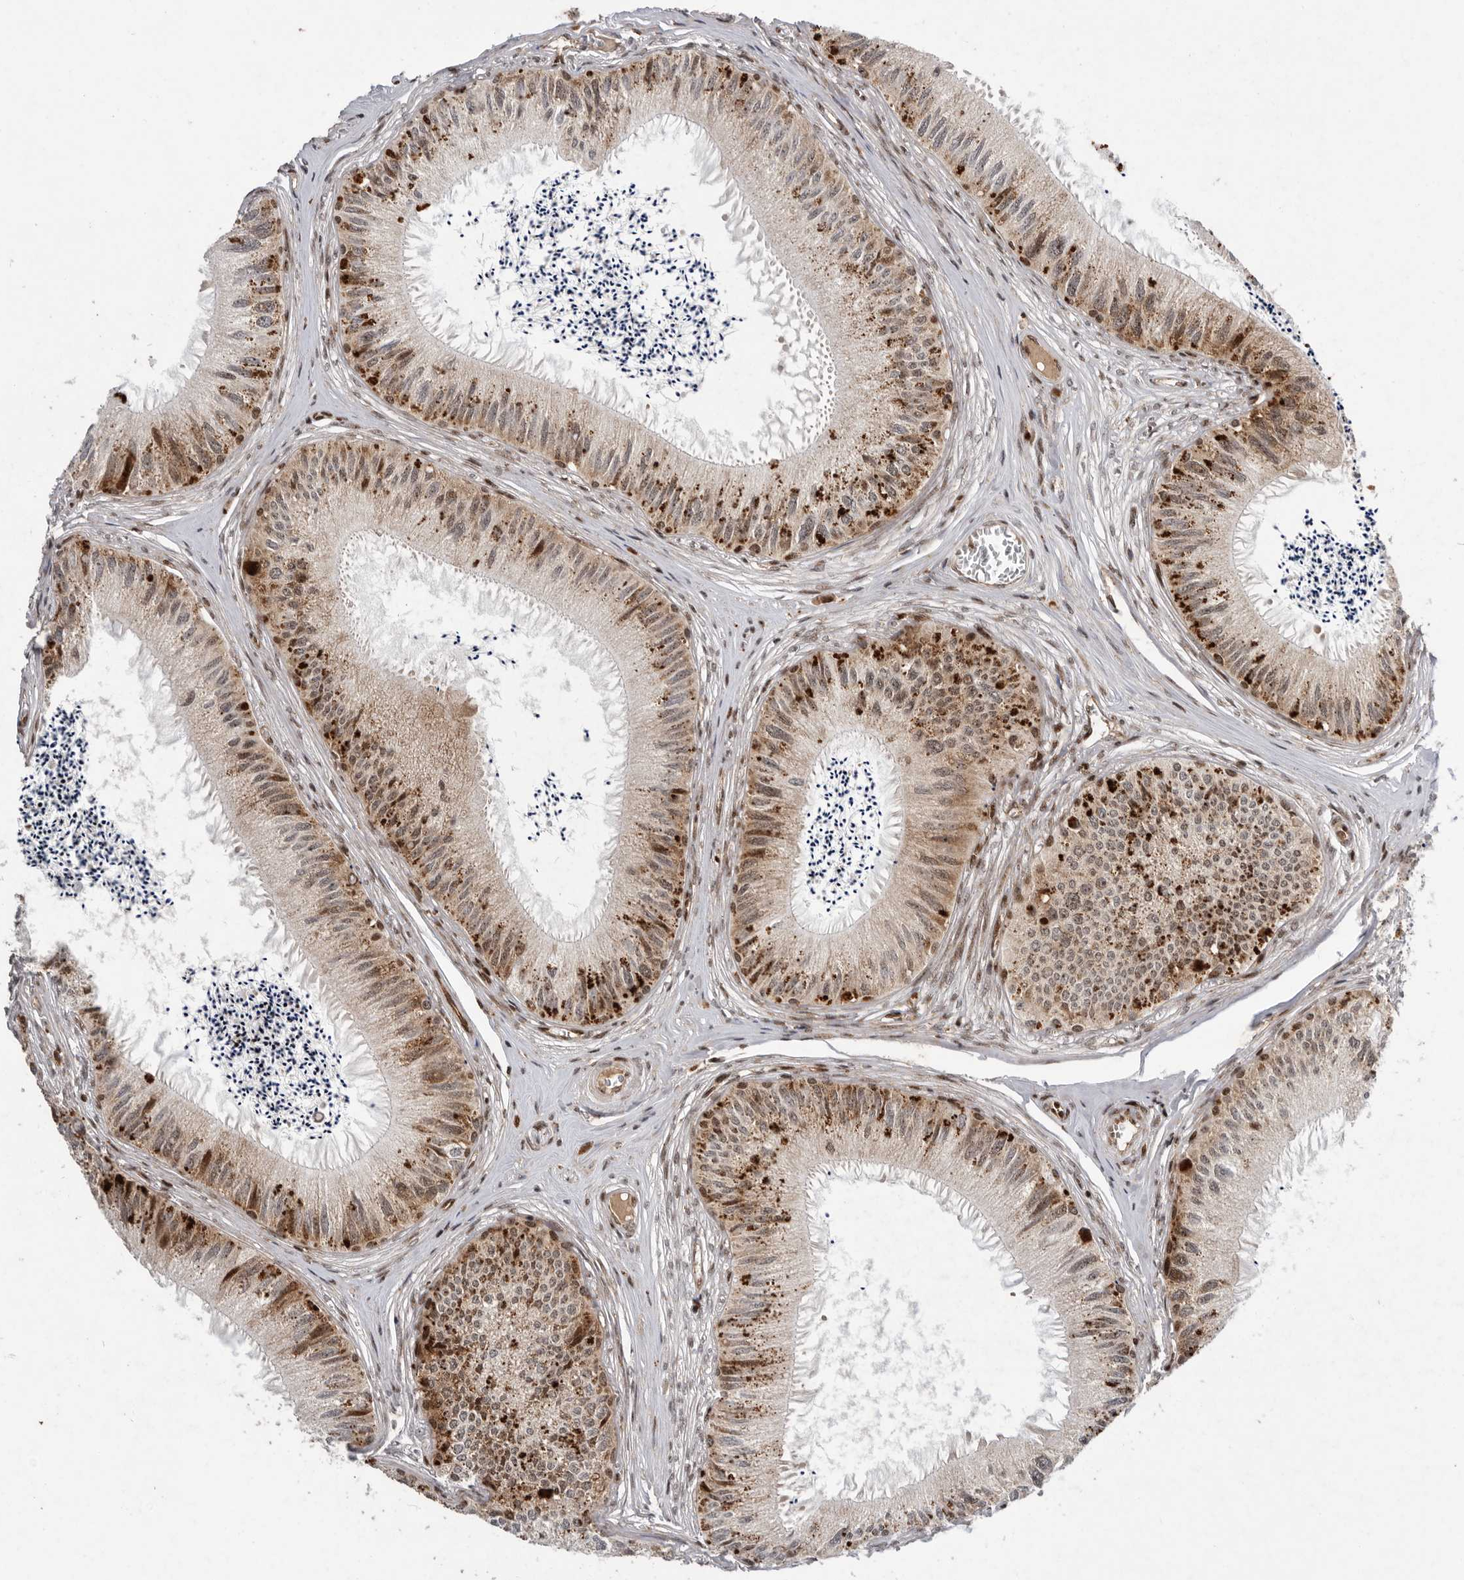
{"staining": {"intensity": "moderate", "quantity": "25%-75%", "location": "cytoplasmic/membranous"}, "tissue": "epididymis", "cell_type": "Glandular cells", "image_type": "normal", "snomed": [{"axis": "morphology", "description": "Normal tissue, NOS"}, {"axis": "topography", "description": "Epididymis"}], "caption": "Immunohistochemical staining of unremarkable epididymis shows medium levels of moderate cytoplasmic/membranous staining in about 25%-75% of glandular cells. (DAB (3,3'-diaminobenzidine) = brown stain, brightfield microscopy at high magnification).", "gene": "FZD3", "patient": {"sex": "male", "age": 79}}